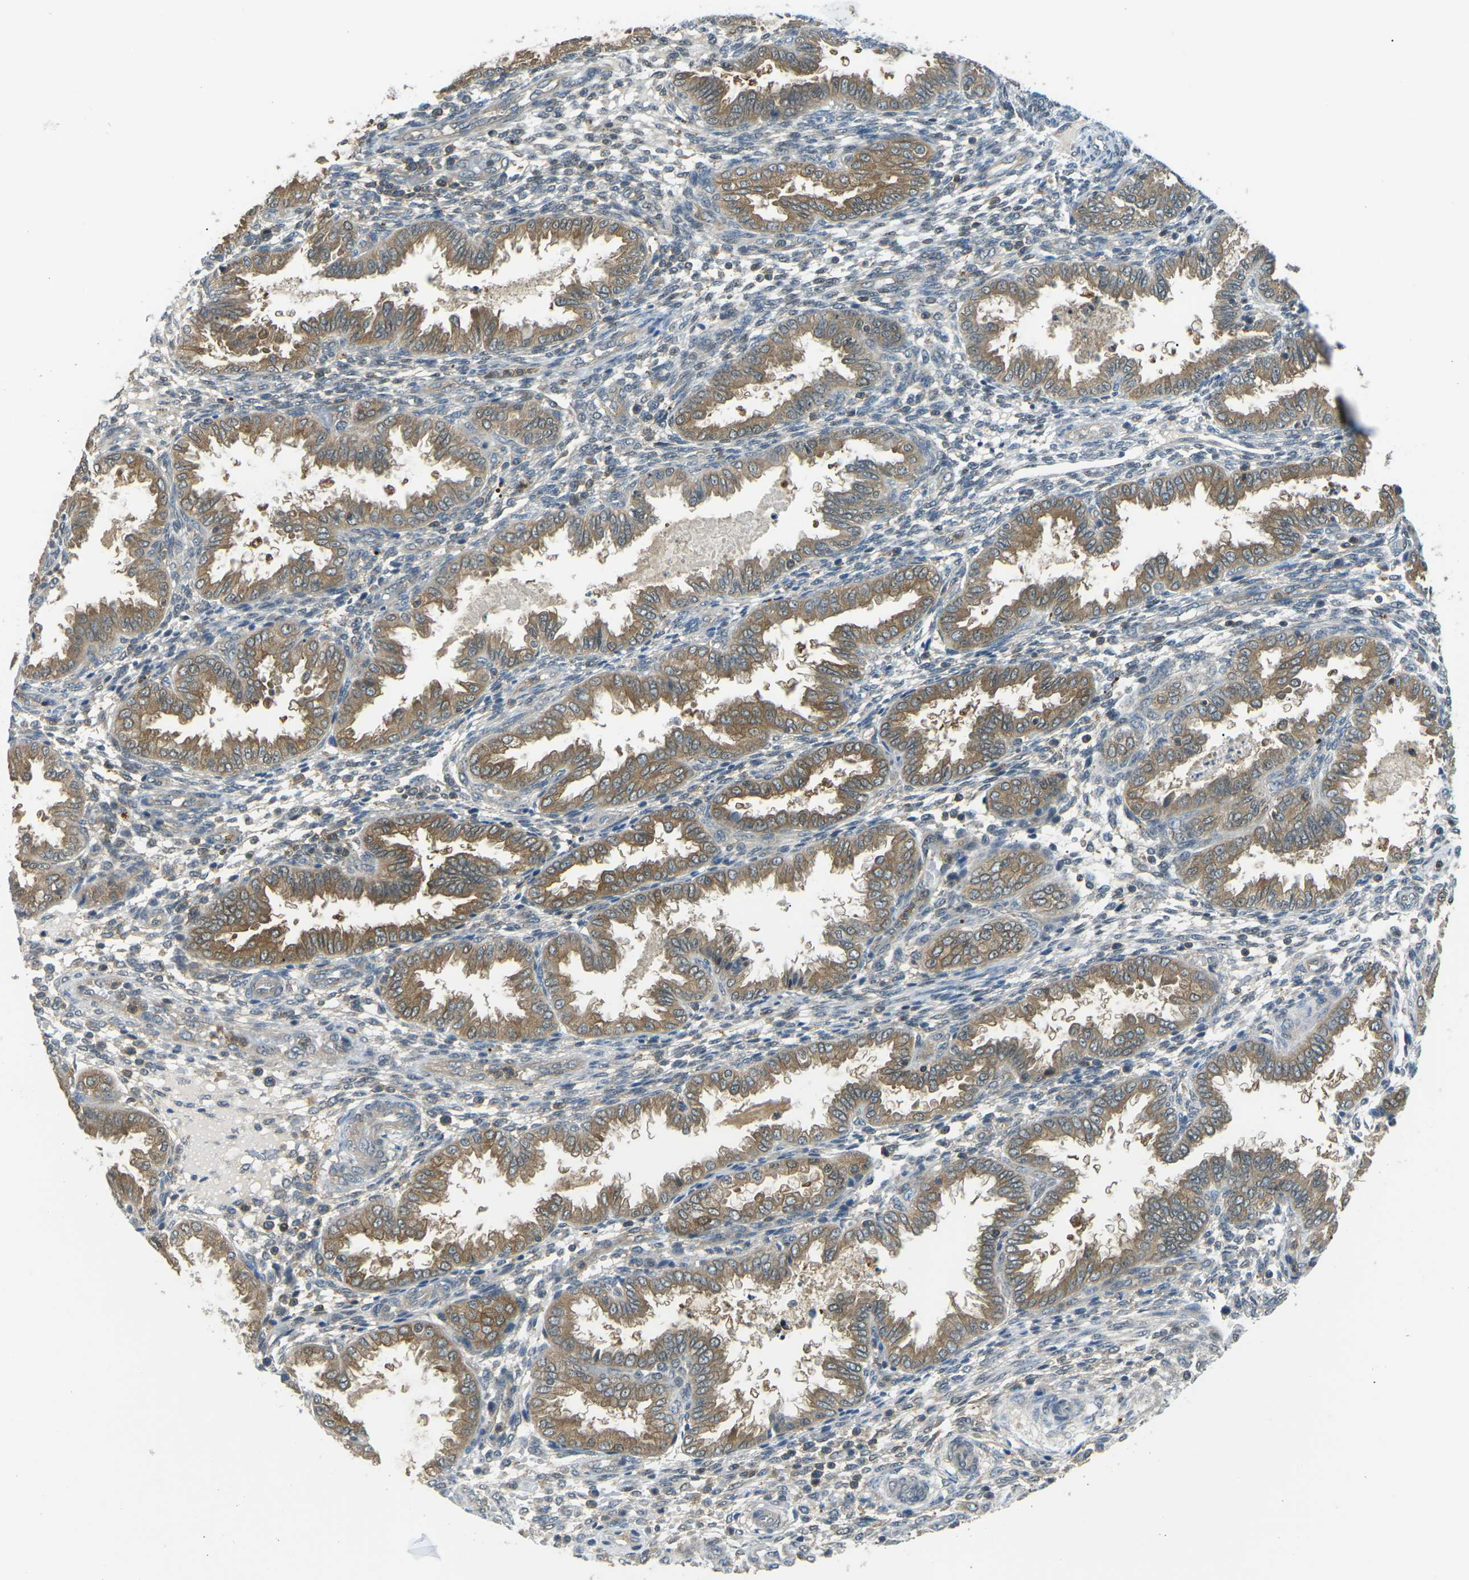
{"staining": {"intensity": "weak", "quantity": "<25%", "location": "cytoplasmic/membranous"}, "tissue": "endometrium", "cell_type": "Cells in endometrial stroma", "image_type": "normal", "snomed": [{"axis": "morphology", "description": "Normal tissue, NOS"}, {"axis": "topography", "description": "Endometrium"}], "caption": "This is an immunohistochemistry (IHC) histopathology image of normal endometrium. There is no expression in cells in endometrial stroma.", "gene": "PIEZO2", "patient": {"sex": "female", "age": 33}}